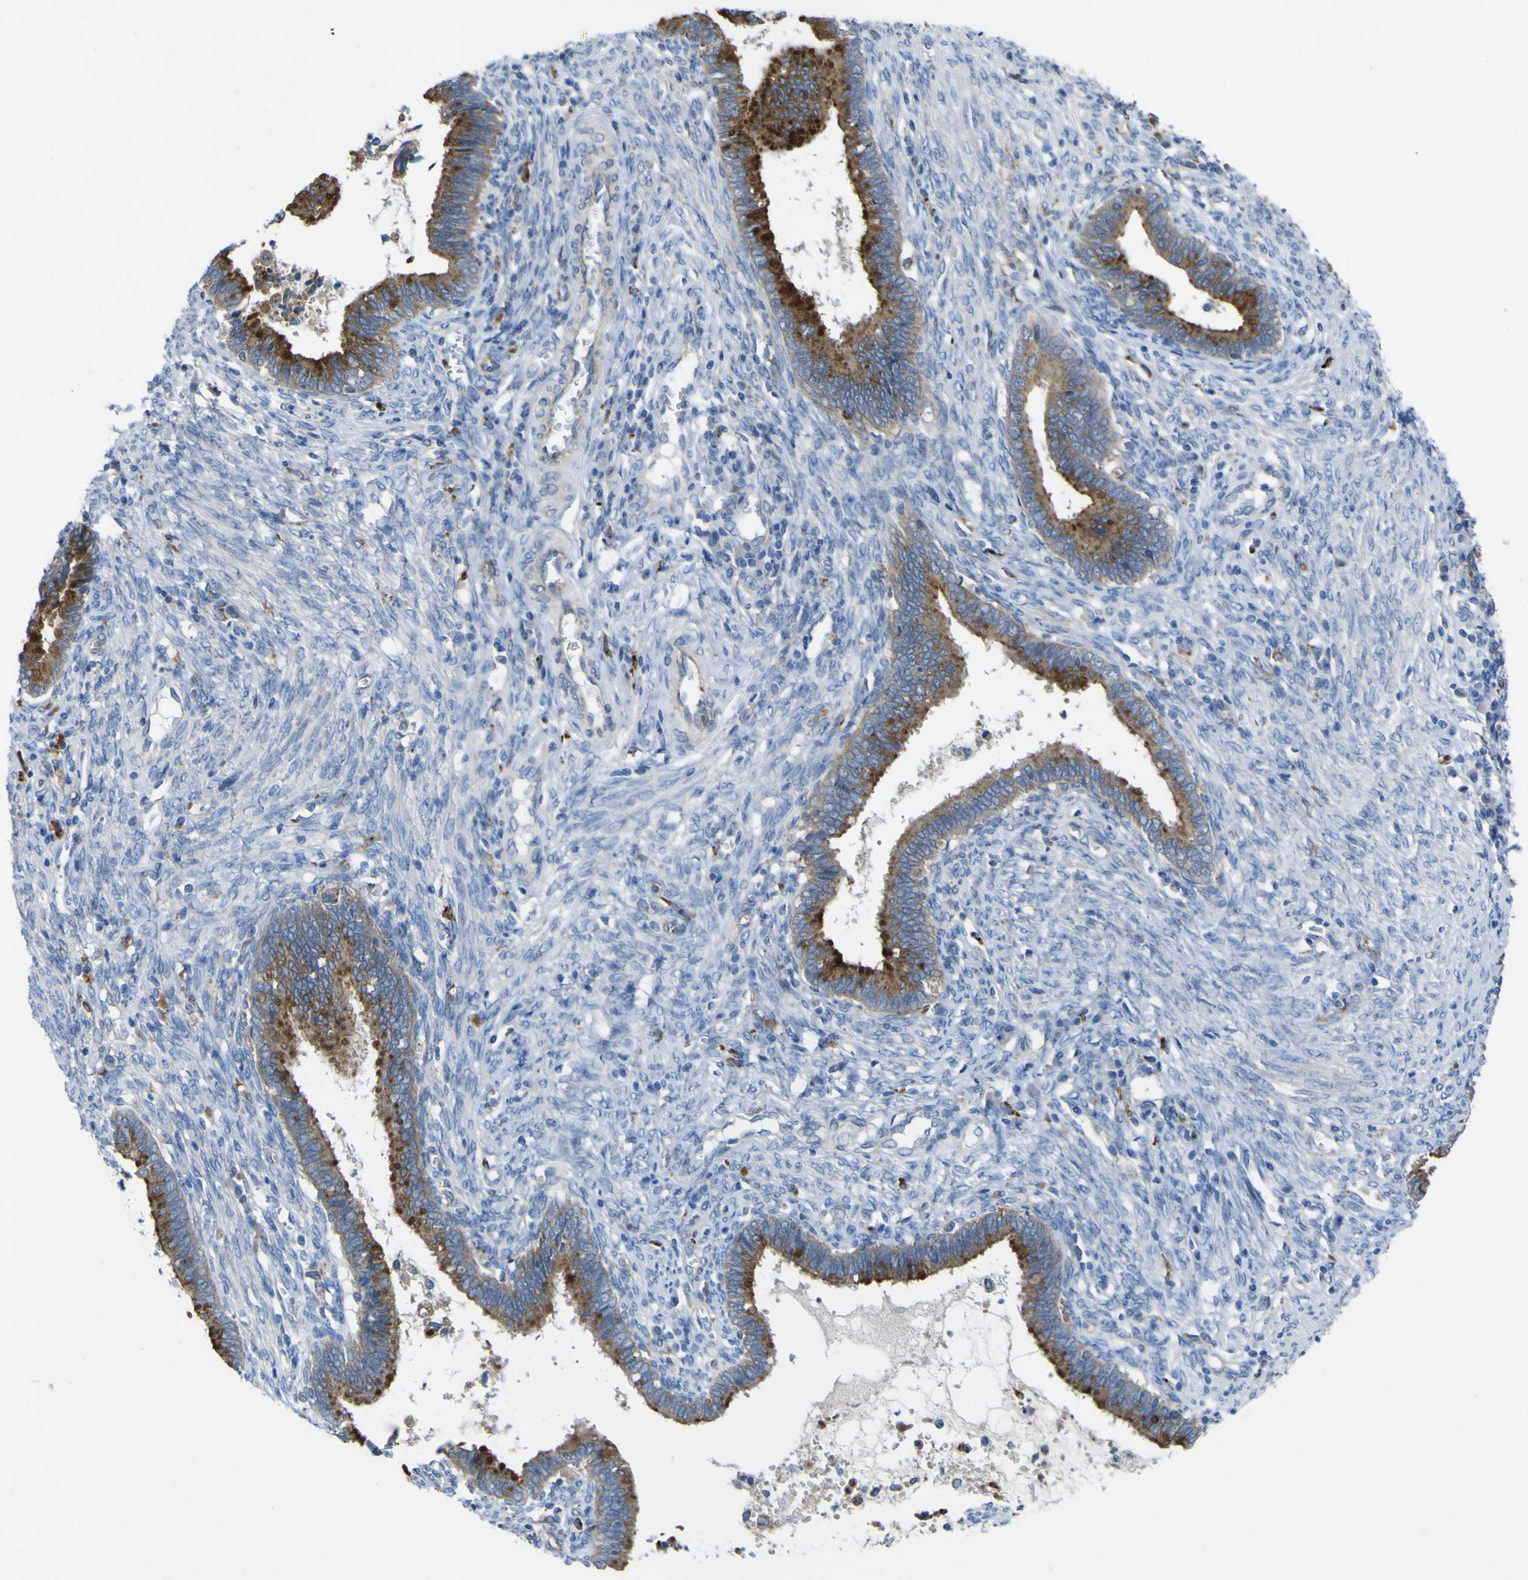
{"staining": {"intensity": "strong", "quantity": ">75%", "location": "cytoplasmic/membranous"}, "tissue": "cervical cancer", "cell_type": "Tumor cells", "image_type": "cancer", "snomed": [{"axis": "morphology", "description": "Adenocarcinoma, NOS"}, {"axis": "topography", "description": "Cervix"}], "caption": "Protein expression analysis of cervical cancer (adenocarcinoma) displays strong cytoplasmic/membranous staining in approximately >75% of tumor cells.", "gene": "CST3", "patient": {"sex": "female", "age": 44}}